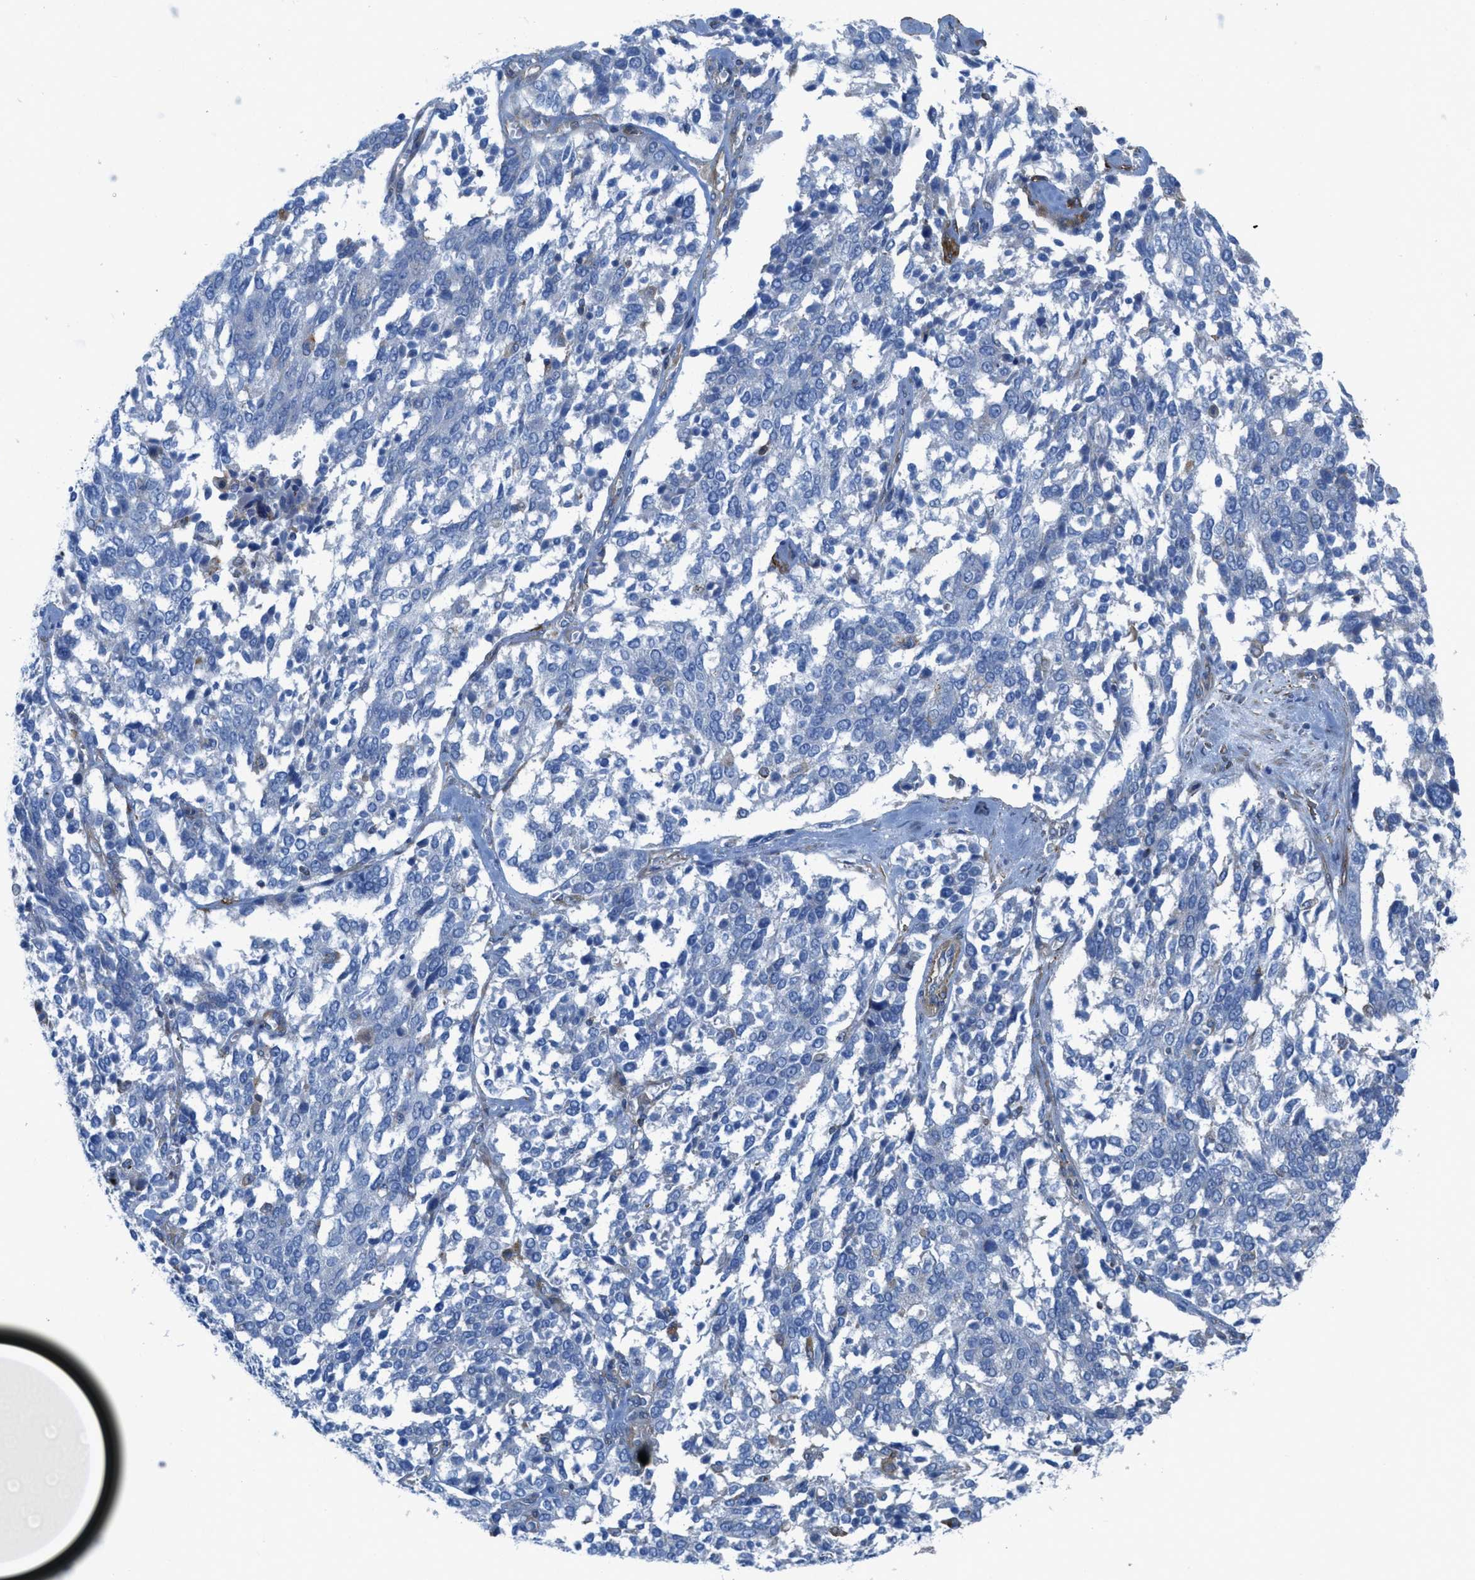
{"staining": {"intensity": "negative", "quantity": "none", "location": "none"}, "tissue": "ovarian cancer", "cell_type": "Tumor cells", "image_type": "cancer", "snomed": [{"axis": "morphology", "description": "Cystadenocarcinoma, serous, NOS"}, {"axis": "topography", "description": "Ovary"}], "caption": "Immunohistochemistry histopathology image of human ovarian serous cystadenocarcinoma stained for a protein (brown), which displays no positivity in tumor cells.", "gene": "KCNH7", "patient": {"sex": "female", "age": 44}}